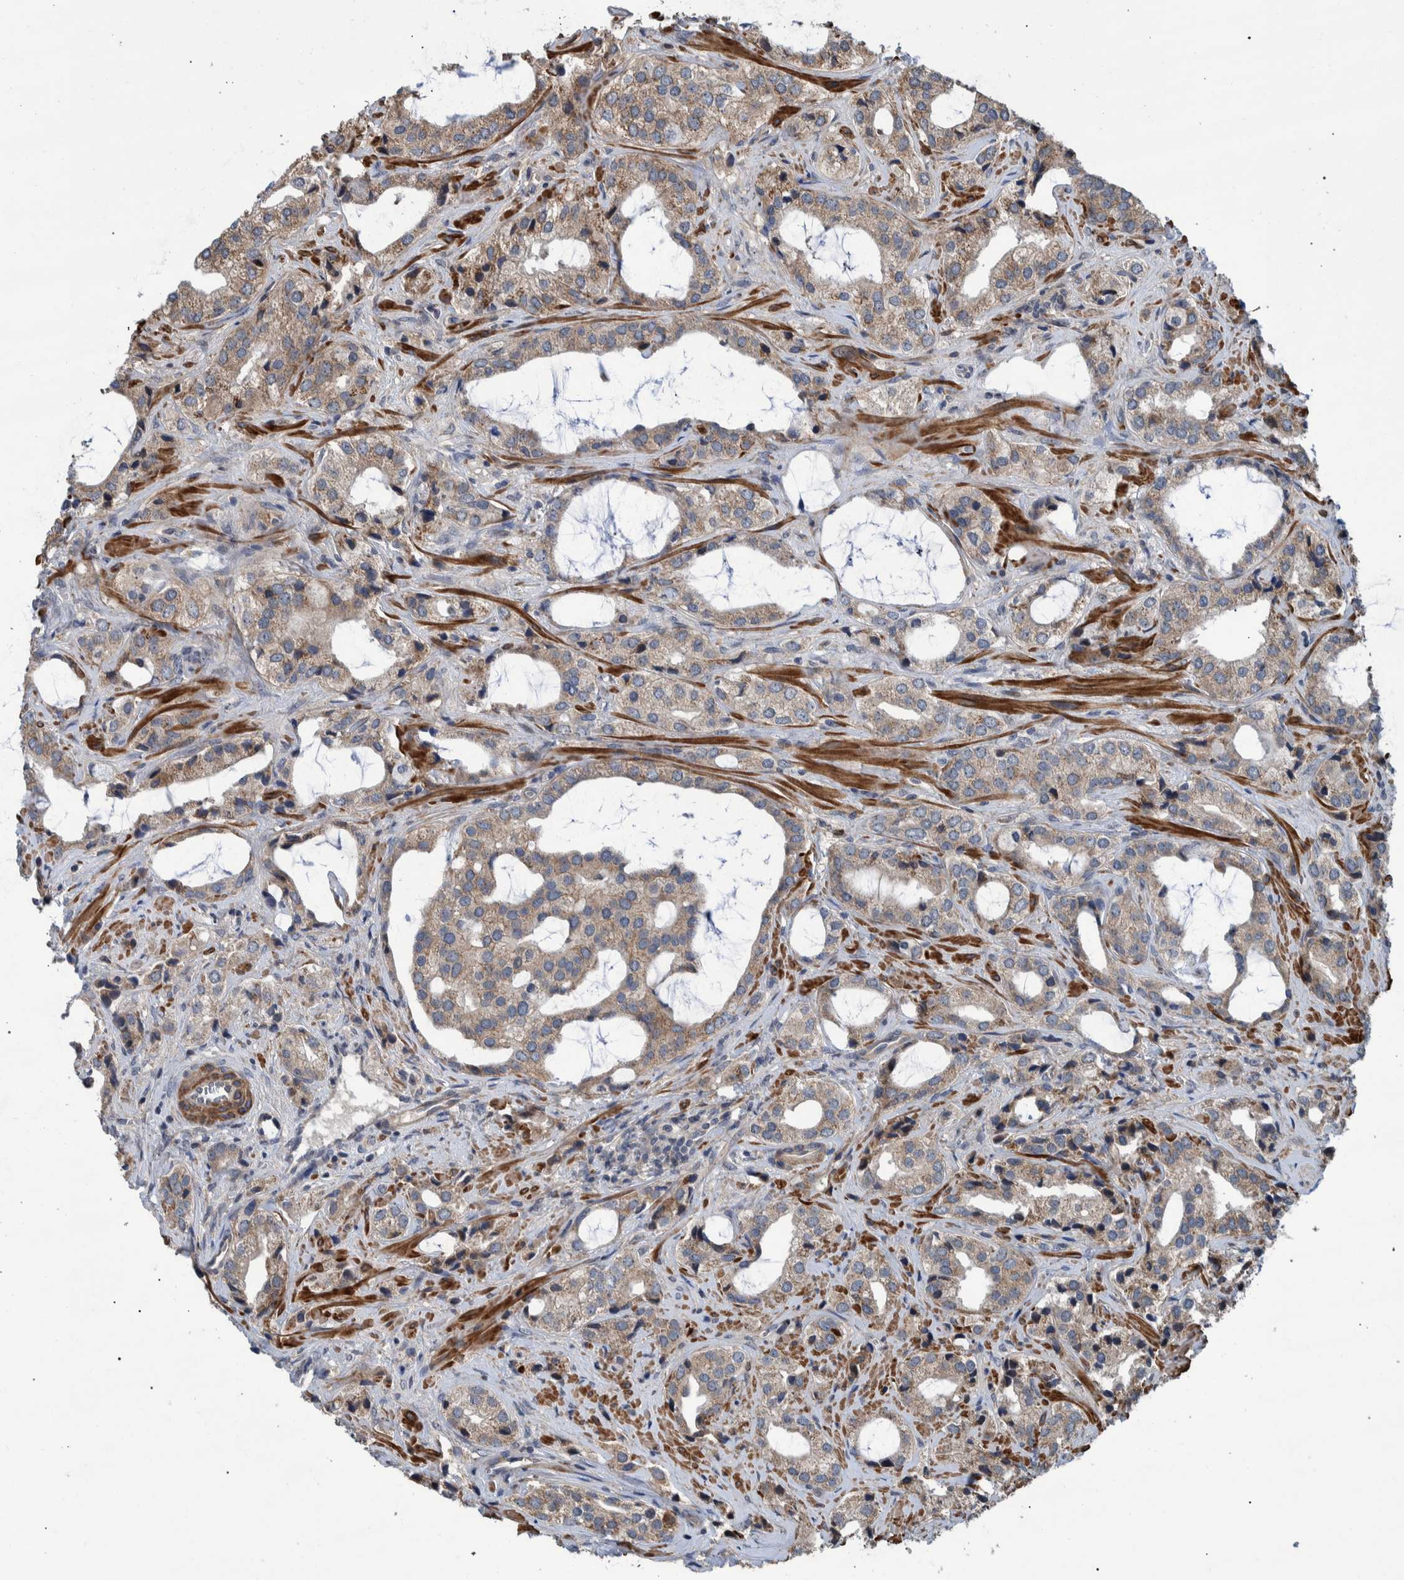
{"staining": {"intensity": "moderate", "quantity": "25%-75%", "location": "cytoplasmic/membranous"}, "tissue": "prostate cancer", "cell_type": "Tumor cells", "image_type": "cancer", "snomed": [{"axis": "morphology", "description": "Adenocarcinoma, High grade"}, {"axis": "topography", "description": "Prostate"}], "caption": "A photomicrograph of human high-grade adenocarcinoma (prostate) stained for a protein displays moderate cytoplasmic/membranous brown staining in tumor cells. (Brightfield microscopy of DAB IHC at high magnification).", "gene": "B3GNTL1", "patient": {"sex": "male", "age": 66}}